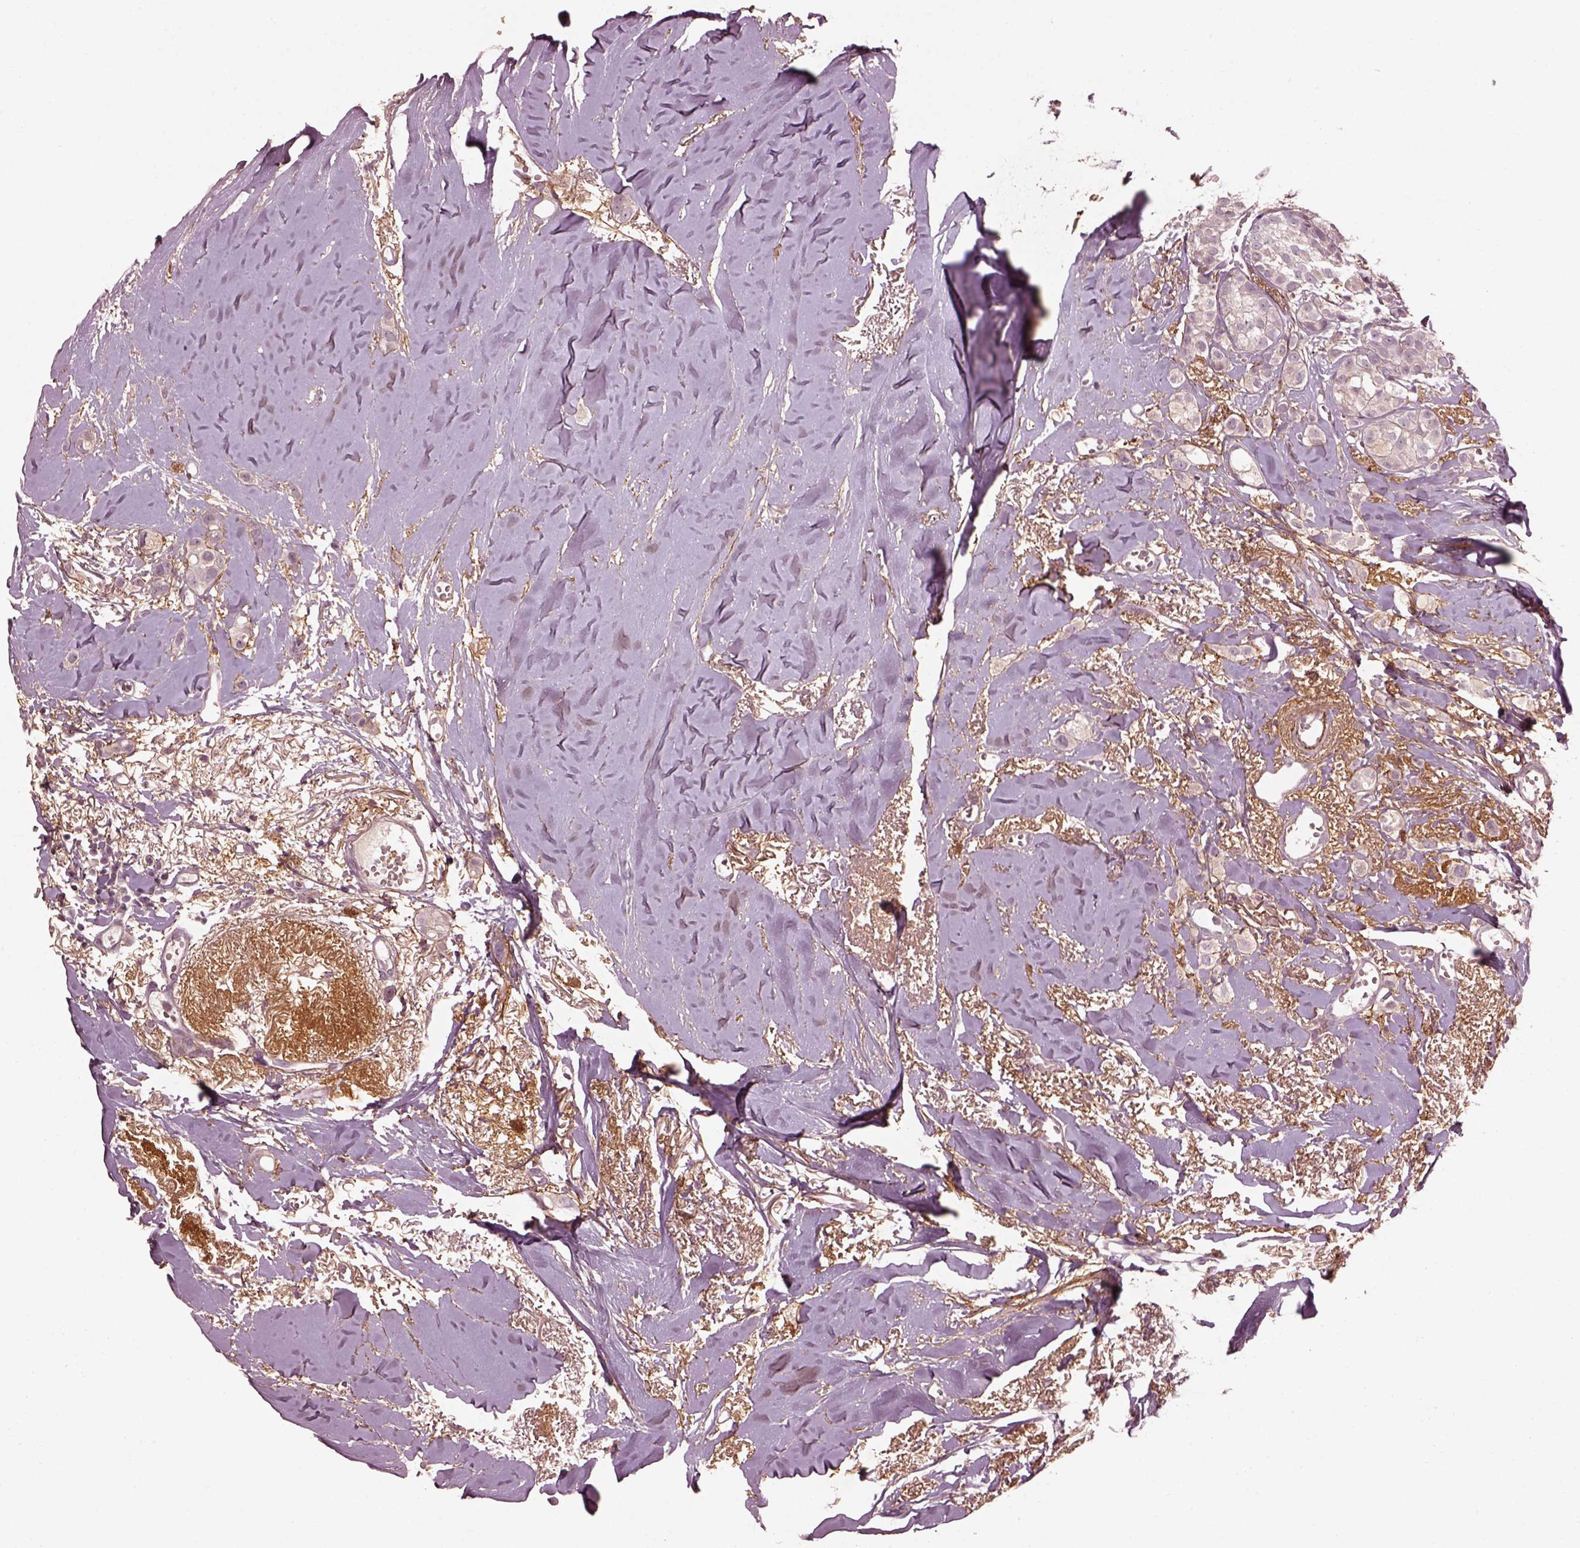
{"staining": {"intensity": "negative", "quantity": "none", "location": "none"}, "tissue": "breast cancer", "cell_type": "Tumor cells", "image_type": "cancer", "snomed": [{"axis": "morphology", "description": "Duct carcinoma"}, {"axis": "topography", "description": "Breast"}], "caption": "Immunohistochemistry of human breast cancer (intraductal carcinoma) displays no staining in tumor cells.", "gene": "EFEMP1", "patient": {"sex": "female", "age": 85}}